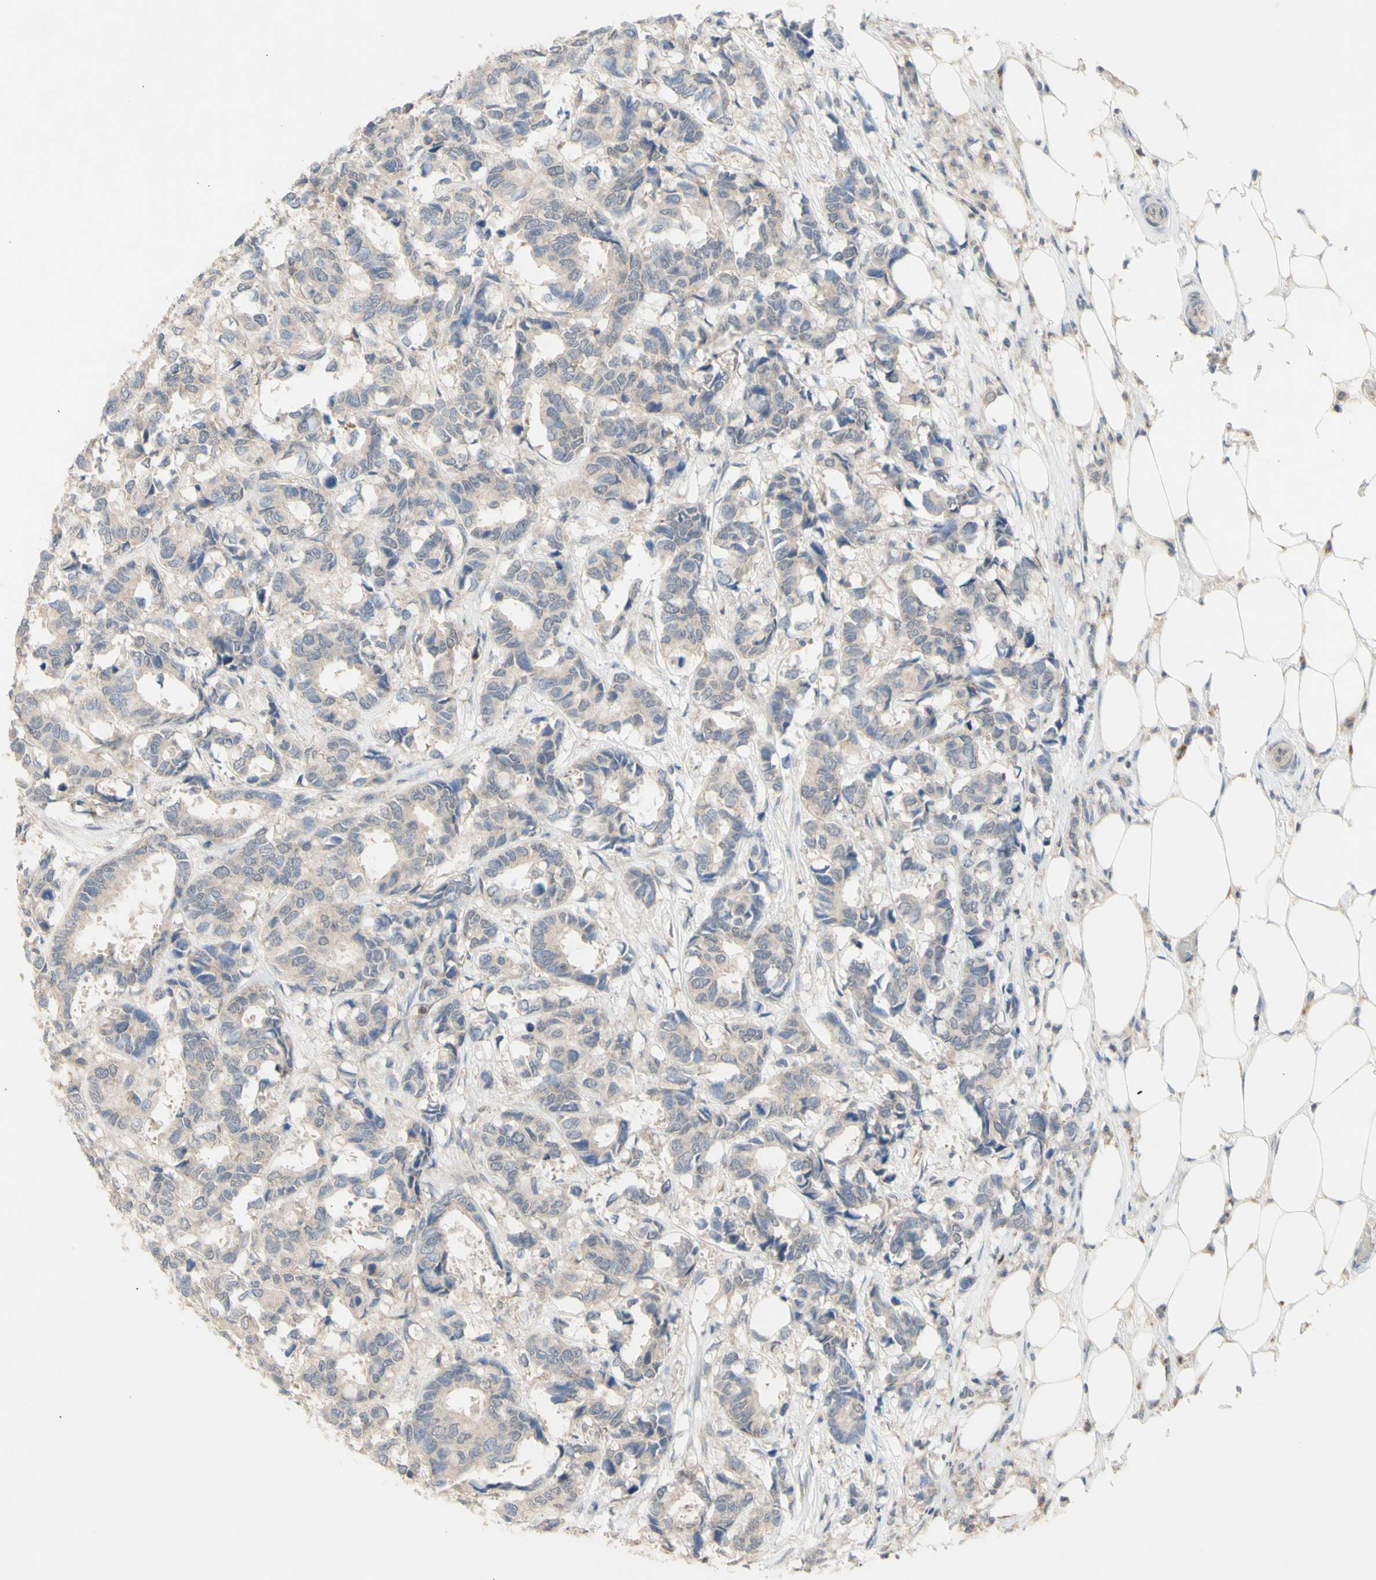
{"staining": {"intensity": "negative", "quantity": "none", "location": "none"}, "tissue": "breast cancer", "cell_type": "Tumor cells", "image_type": "cancer", "snomed": [{"axis": "morphology", "description": "Duct carcinoma"}, {"axis": "topography", "description": "Breast"}], "caption": "Histopathology image shows no significant protein positivity in tumor cells of breast cancer (infiltrating ductal carcinoma).", "gene": "NLRP1", "patient": {"sex": "female", "age": 87}}